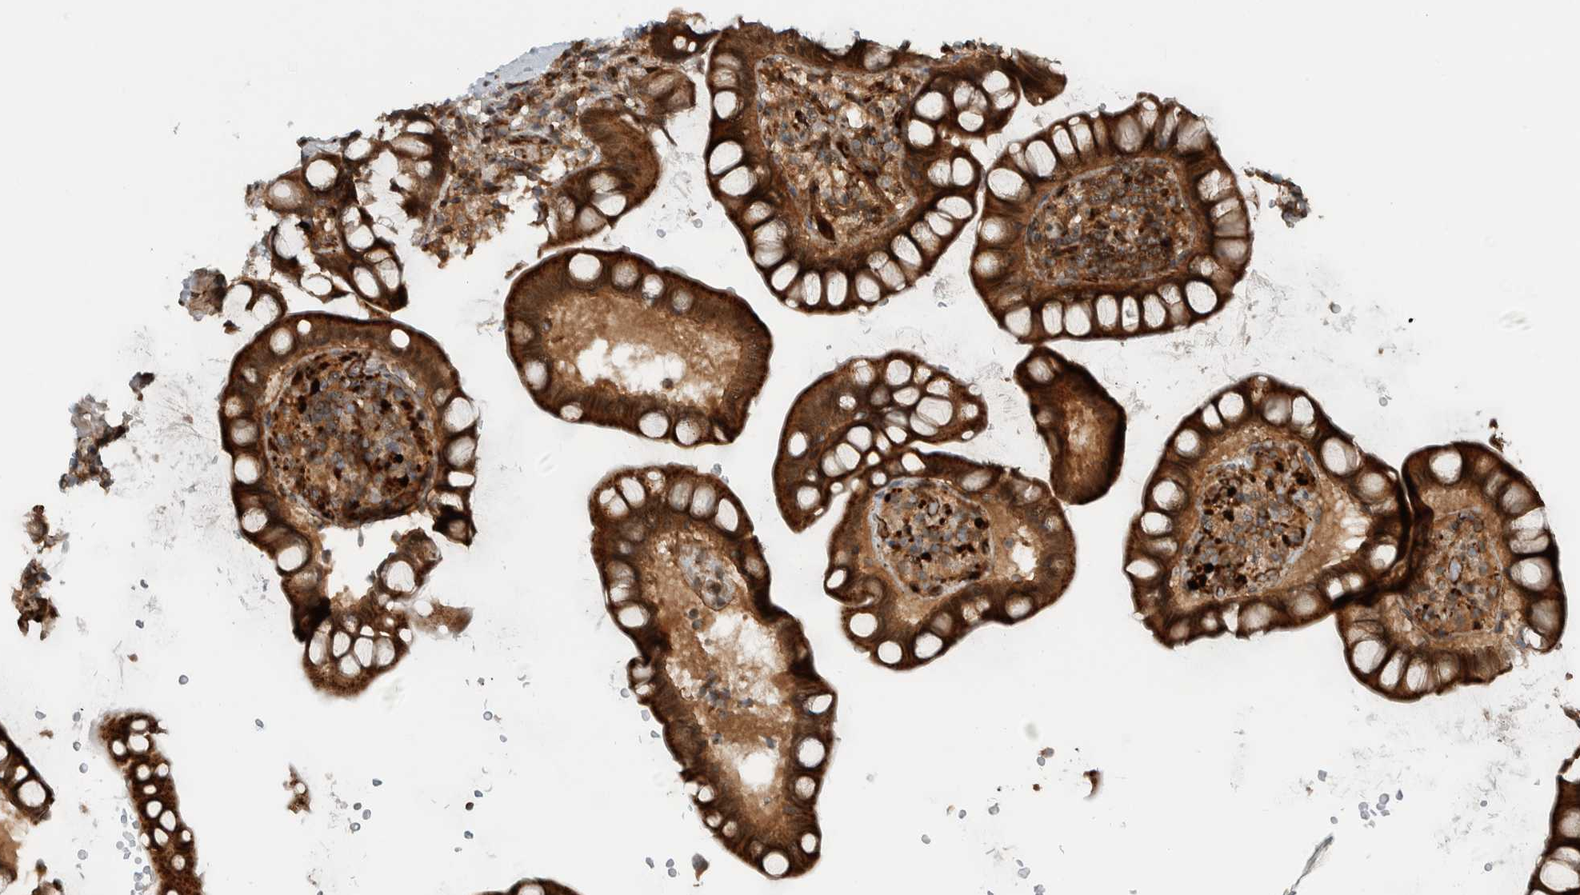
{"staining": {"intensity": "strong", "quantity": ">75%", "location": "cytoplasmic/membranous"}, "tissue": "small intestine", "cell_type": "Glandular cells", "image_type": "normal", "snomed": [{"axis": "morphology", "description": "Normal tissue, NOS"}, {"axis": "topography", "description": "Smooth muscle"}, {"axis": "topography", "description": "Small intestine"}], "caption": "Strong cytoplasmic/membranous expression is appreciated in approximately >75% of glandular cells in unremarkable small intestine.", "gene": "GIGYF1", "patient": {"sex": "female", "age": 84}}